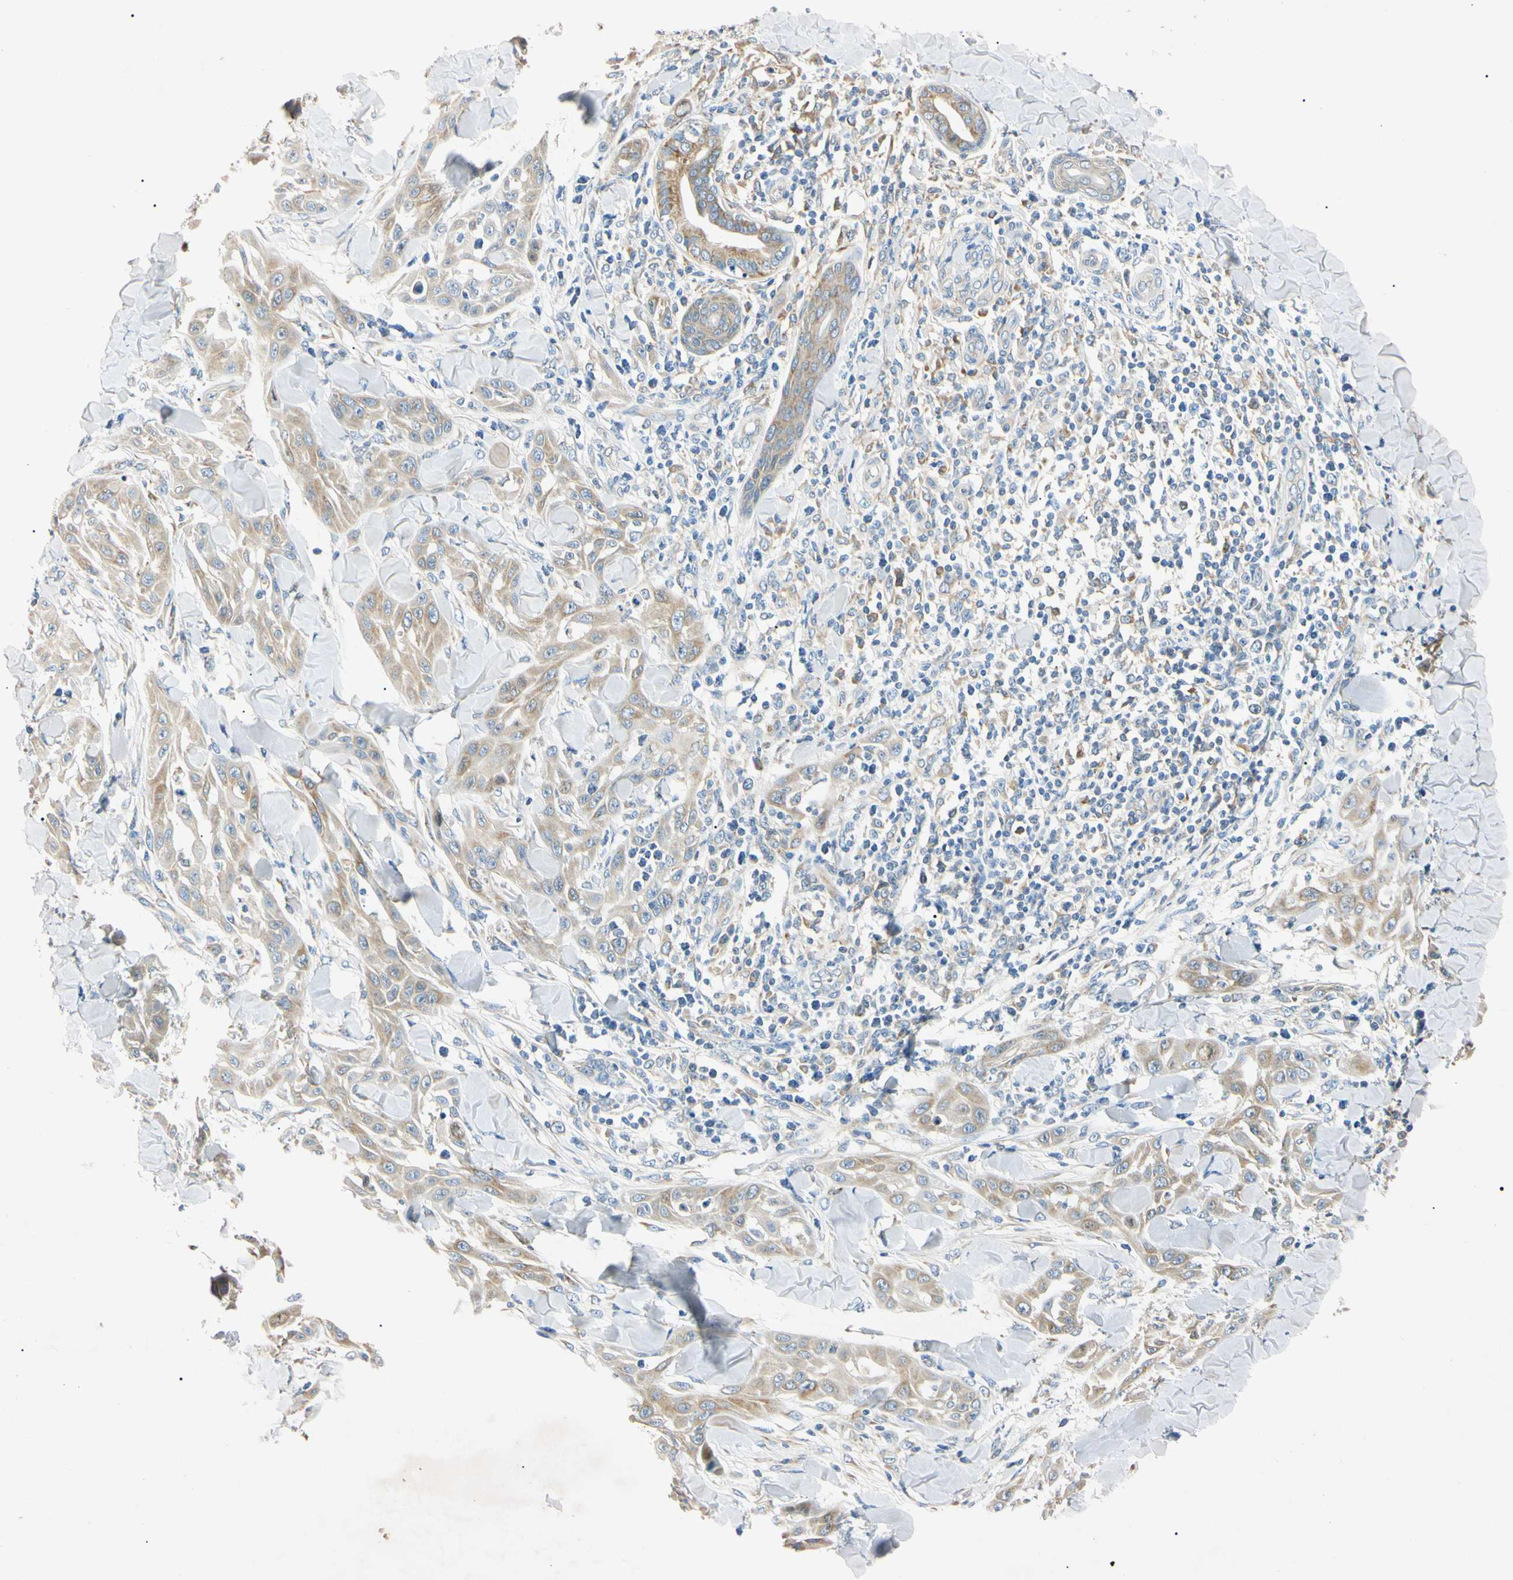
{"staining": {"intensity": "weak", "quantity": ">75%", "location": "cytoplasmic/membranous"}, "tissue": "skin cancer", "cell_type": "Tumor cells", "image_type": "cancer", "snomed": [{"axis": "morphology", "description": "Squamous cell carcinoma, NOS"}, {"axis": "topography", "description": "Skin"}], "caption": "A high-resolution histopathology image shows IHC staining of skin cancer (squamous cell carcinoma), which exhibits weak cytoplasmic/membranous expression in approximately >75% of tumor cells.", "gene": "DNAJB12", "patient": {"sex": "male", "age": 24}}